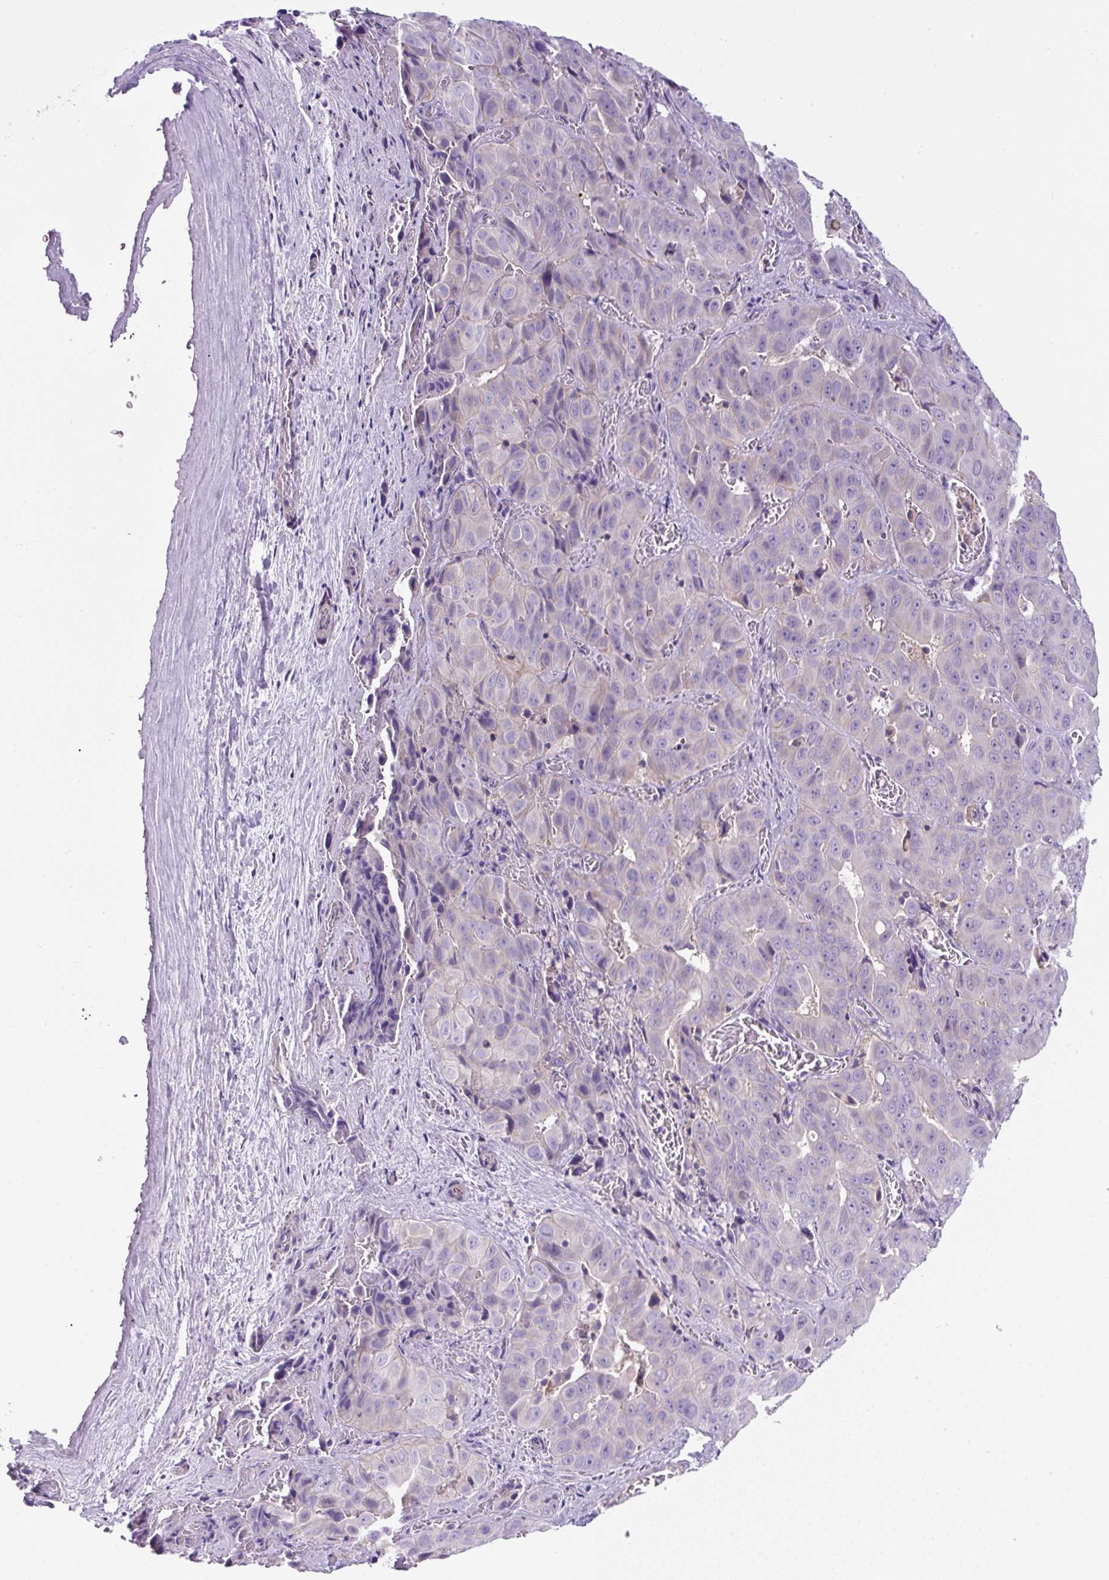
{"staining": {"intensity": "negative", "quantity": "none", "location": "none"}, "tissue": "liver cancer", "cell_type": "Tumor cells", "image_type": "cancer", "snomed": [{"axis": "morphology", "description": "Cholangiocarcinoma"}, {"axis": "topography", "description": "Liver"}], "caption": "The photomicrograph shows no significant expression in tumor cells of liver cancer (cholangiocarcinoma). (DAB (3,3'-diaminobenzidine) immunohistochemistry (IHC) with hematoxylin counter stain).", "gene": "NPTN", "patient": {"sex": "female", "age": 52}}